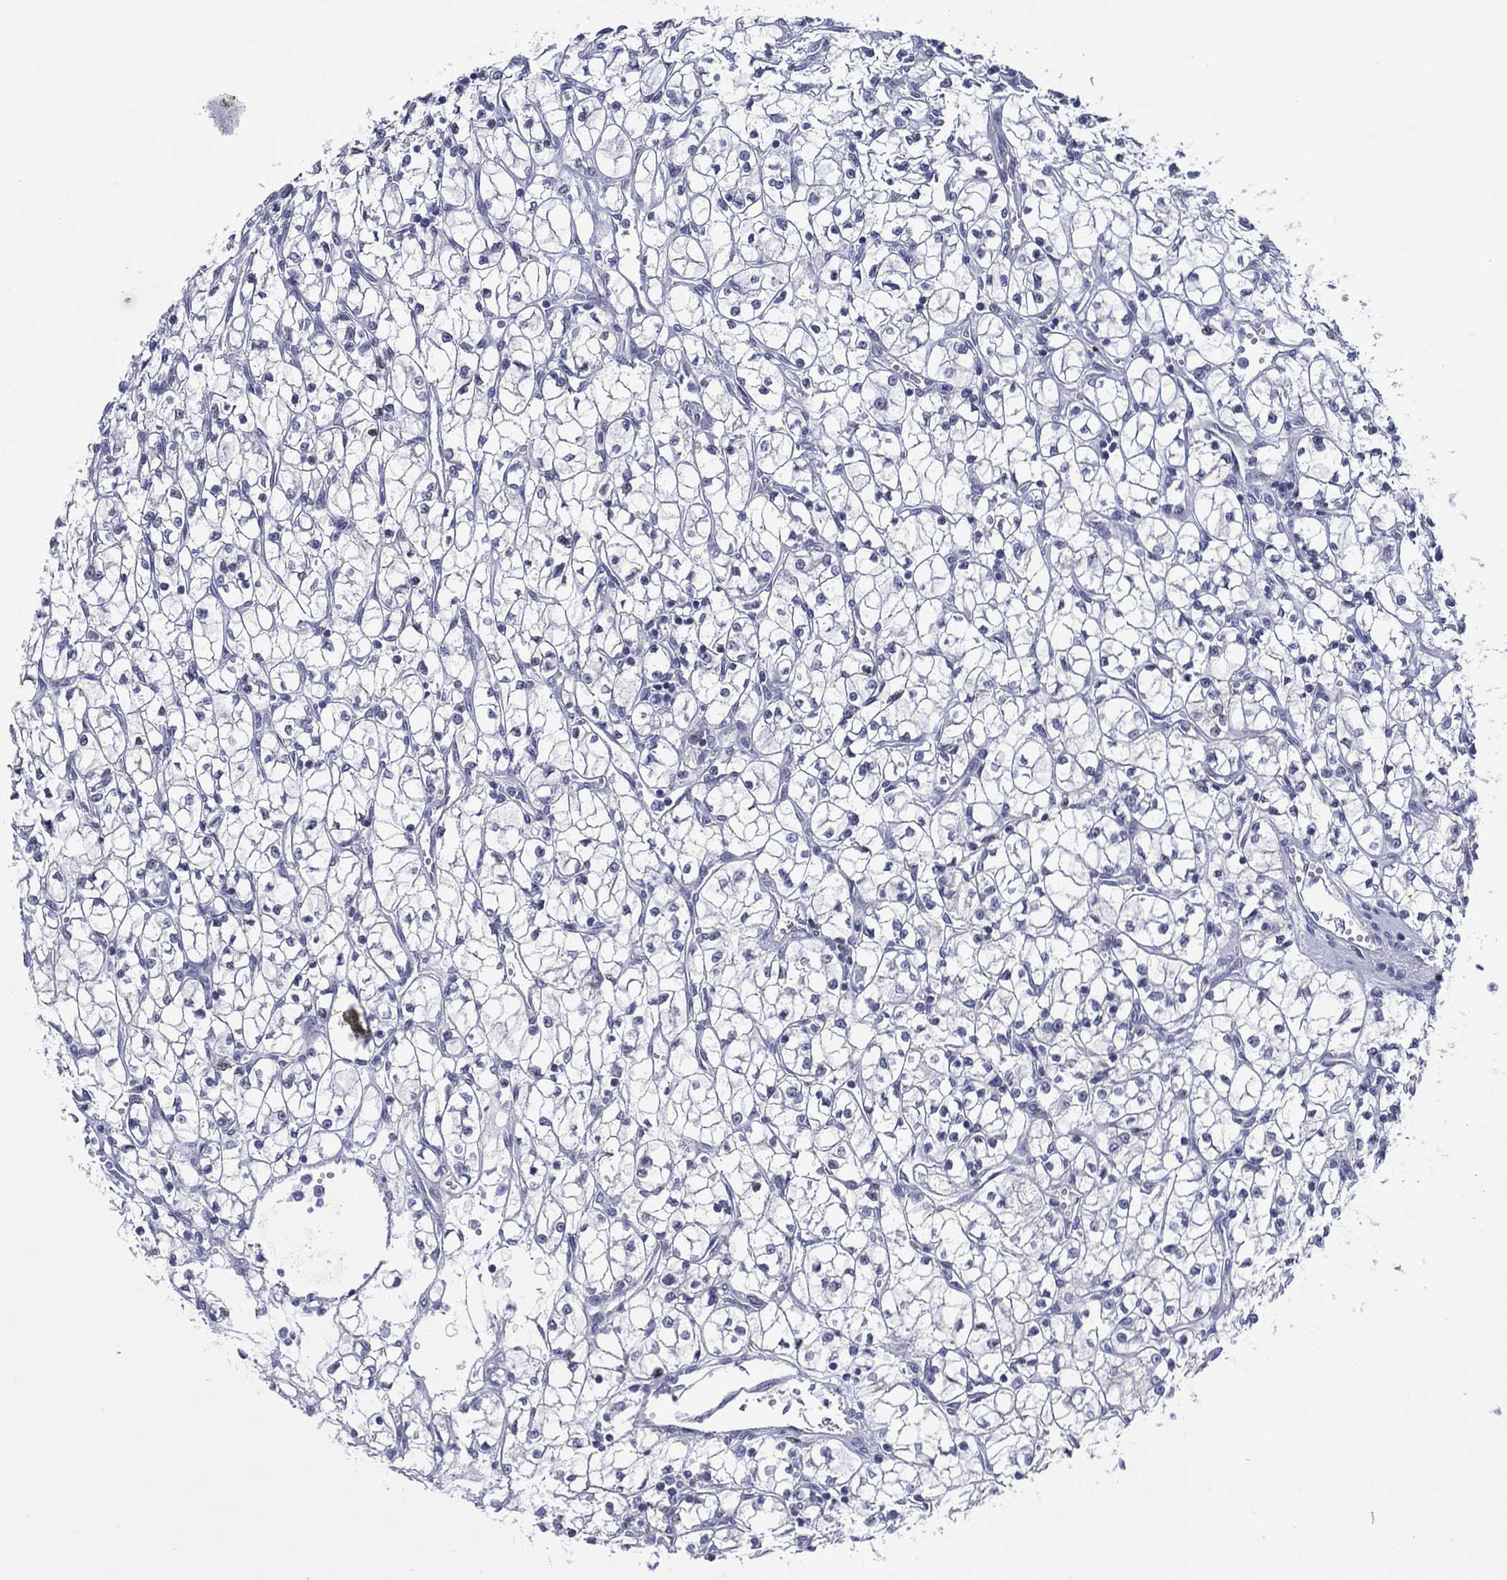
{"staining": {"intensity": "negative", "quantity": "none", "location": "none"}, "tissue": "renal cancer", "cell_type": "Tumor cells", "image_type": "cancer", "snomed": [{"axis": "morphology", "description": "Adenocarcinoma, NOS"}, {"axis": "topography", "description": "Kidney"}], "caption": "A histopathology image of human adenocarcinoma (renal) is negative for staining in tumor cells.", "gene": "GATA6", "patient": {"sex": "female", "age": 64}}